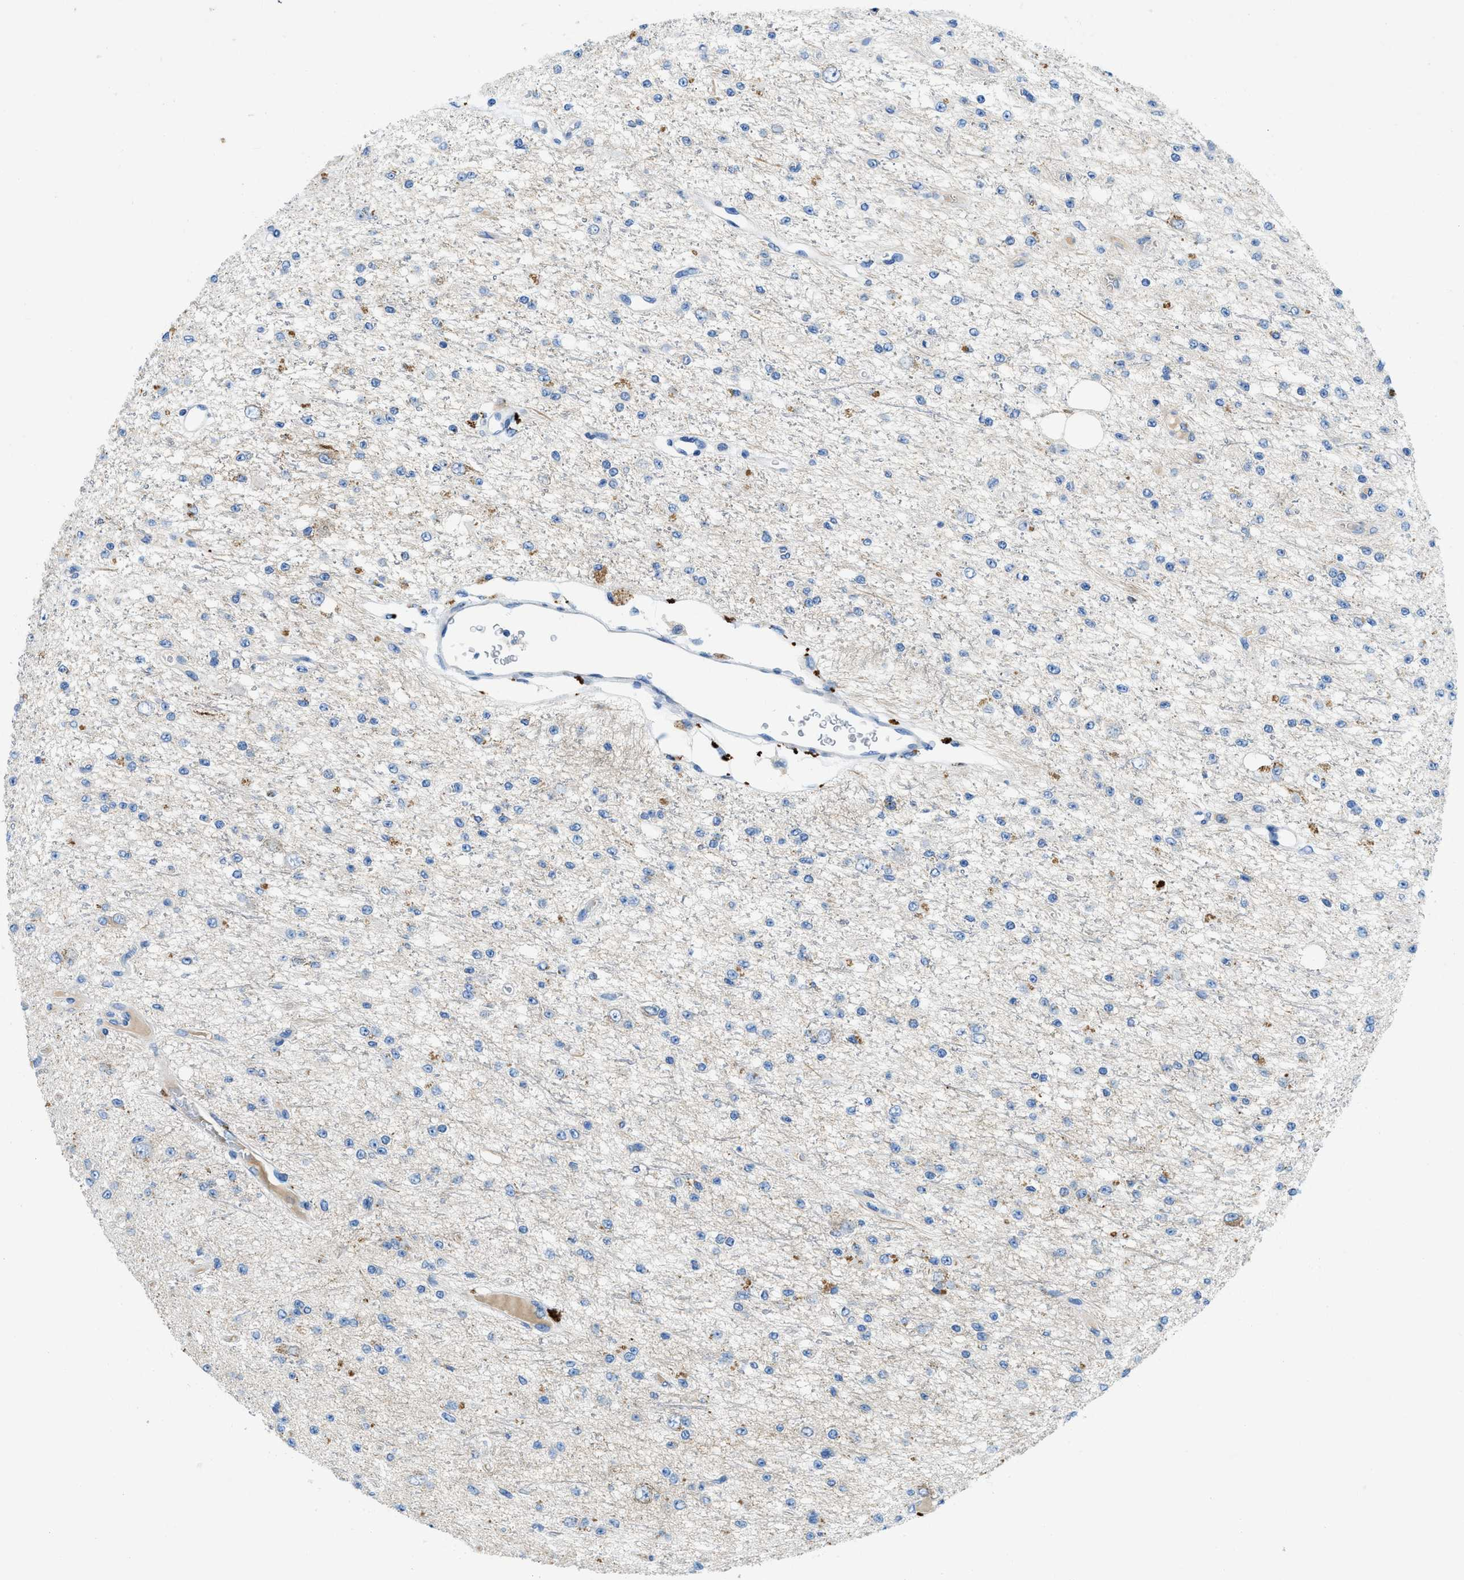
{"staining": {"intensity": "negative", "quantity": "none", "location": "none"}, "tissue": "glioma", "cell_type": "Tumor cells", "image_type": "cancer", "snomed": [{"axis": "morphology", "description": "Glioma, malignant, Low grade"}, {"axis": "topography", "description": "Brain"}], "caption": "High magnification brightfield microscopy of low-grade glioma (malignant) stained with DAB (brown) and counterstained with hematoxylin (blue): tumor cells show no significant expression.", "gene": "TMEM248", "patient": {"sex": "male", "age": 38}}